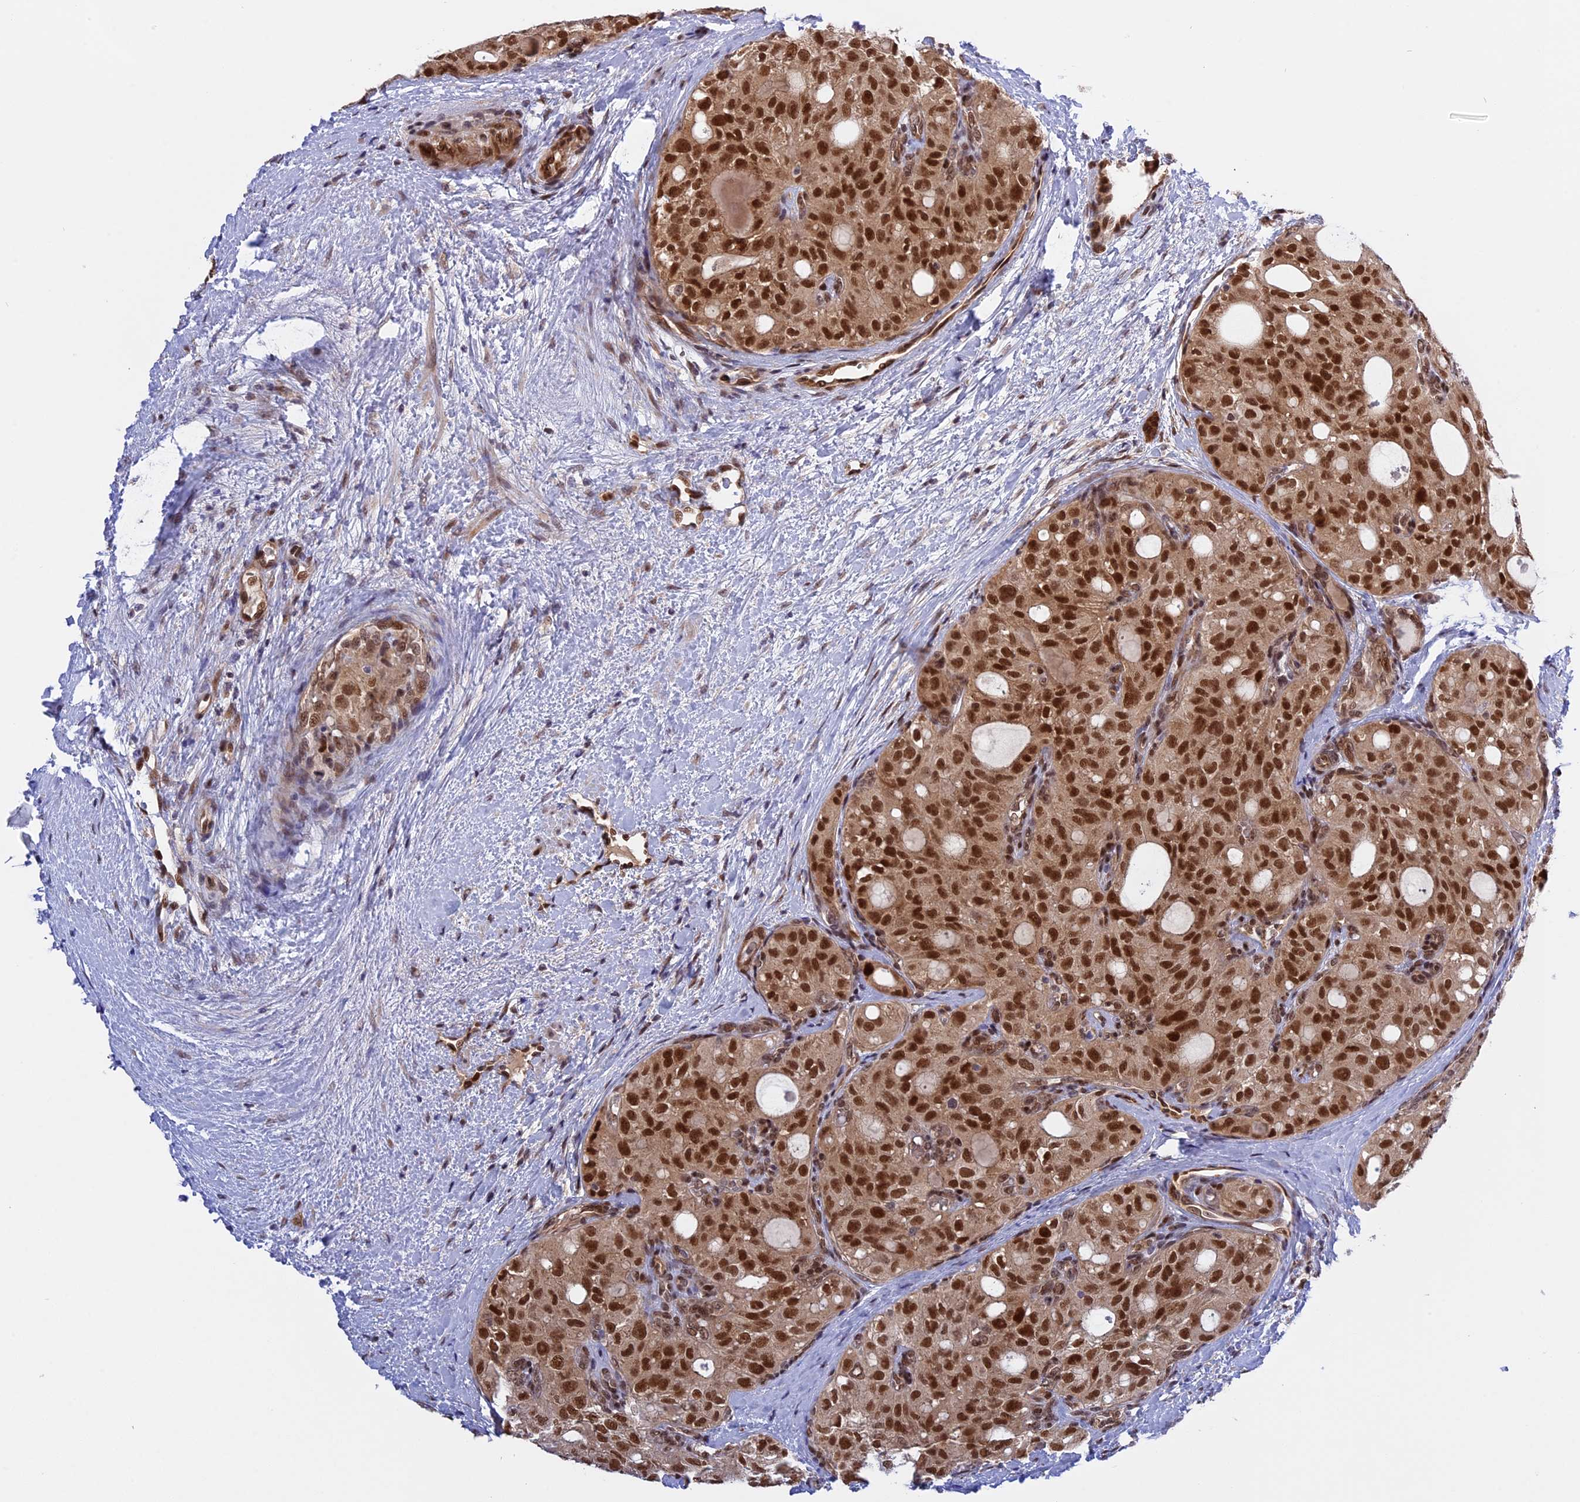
{"staining": {"intensity": "strong", "quantity": ">75%", "location": "nuclear"}, "tissue": "thyroid cancer", "cell_type": "Tumor cells", "image_type": "cancer", "snomed": [{"axis": "morphology", "description": "Follicular adenoma carcinoma, NOS"}, {"axis": "topography", "description": "Thyroid gland"}], "caption": "Brown immunohistochemical staining in human thyroid cancer displays strong nuclear positivity in approximately >75% of tumor cells.", "gene": "ZNF428", "patient": {"sex": "male", "age": 75}}